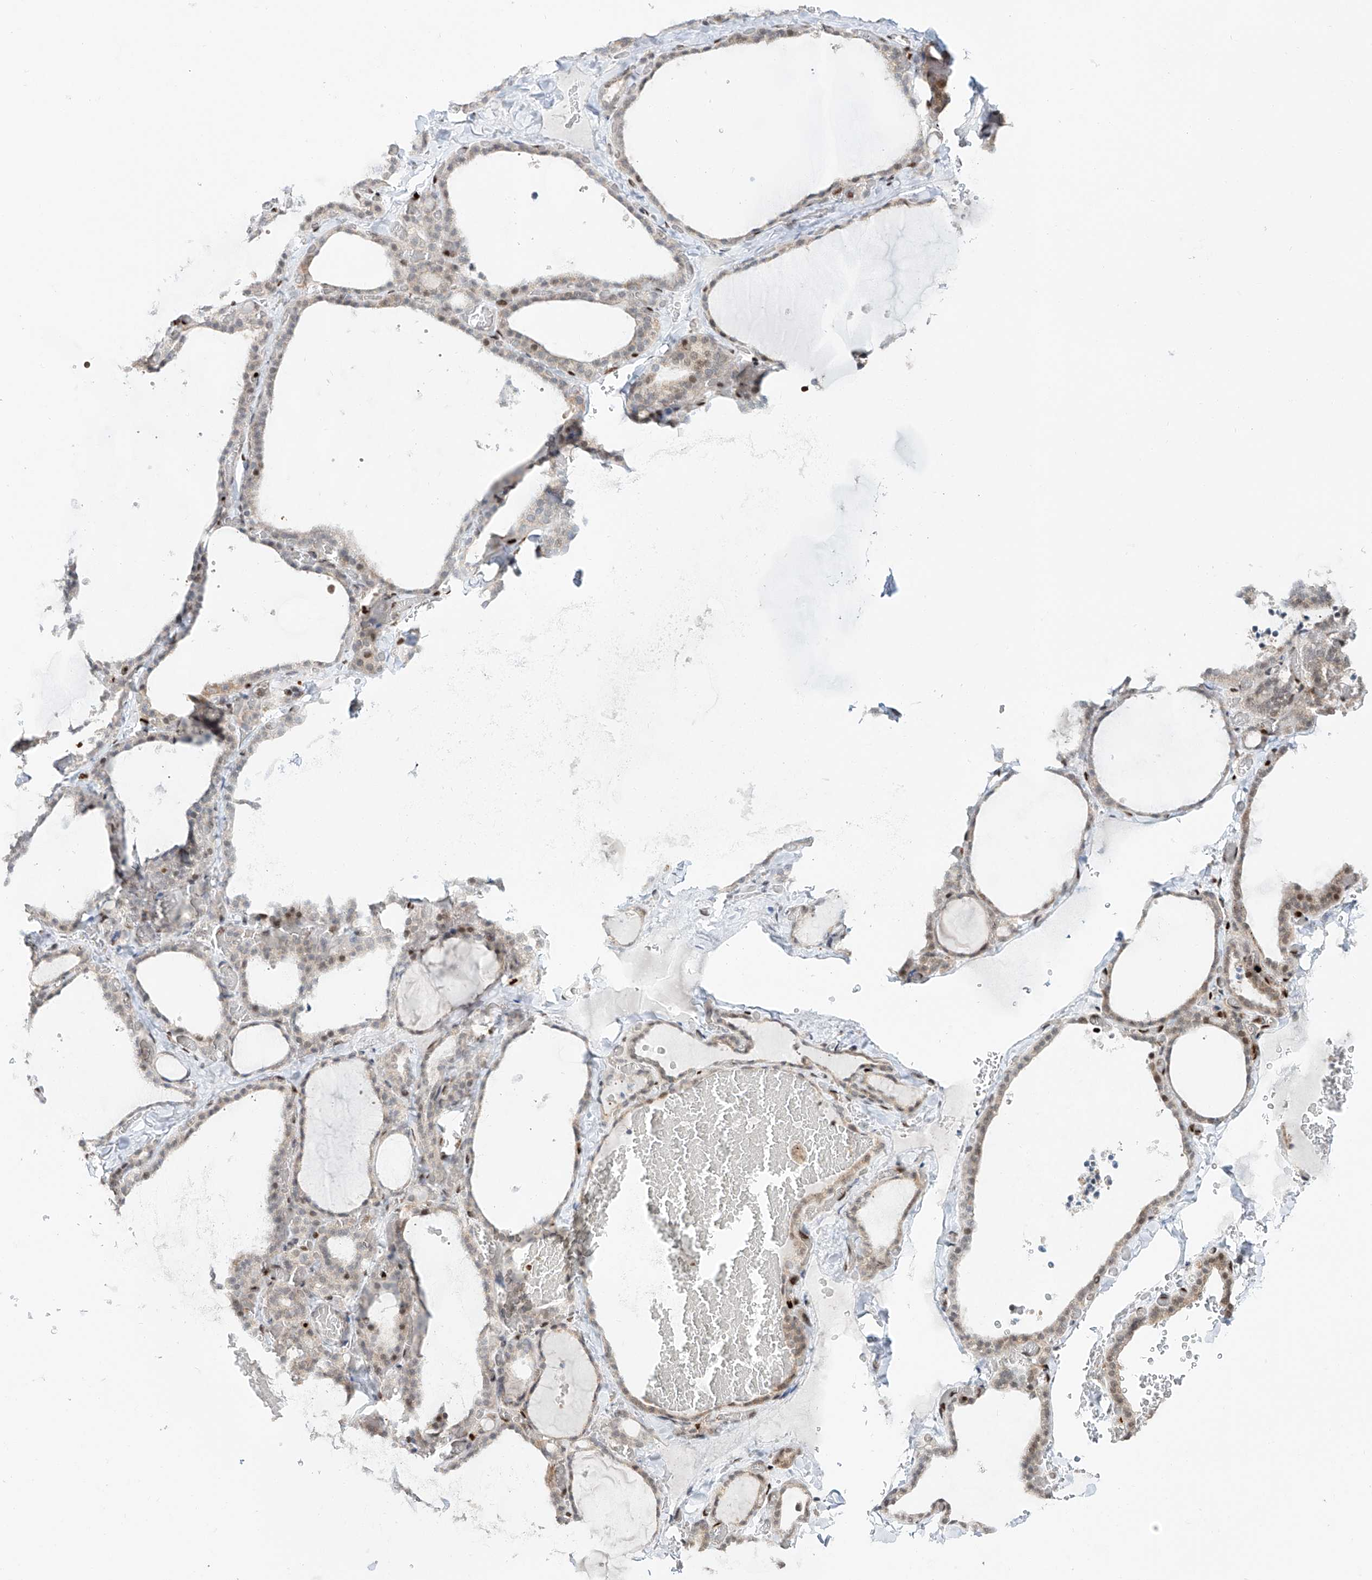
{"staining": {"intensity": "weak", "quantity": "25%-75%", "location": "nuclear"}, "tissue": "thyroid gland", "cell_type": "Glandular cells", "image_type": "normal", "snomed": [{"axis": "morphology", "description": "Normal tissue, NOS"}, {"axis": "topography", "description": "Thyroid gland"}], "caption": "Immunohistochemical staining of normal thyroid gland displays 25%-75% levels of weak nuclear protein staining in approximately 25%-75% of glandular cells. (DAB (3,3'-diaminobenzidine) IHC with brightfield microscopy, high magnification).", "gene": "DZIP1L", "patient": {"sex": "female", "age": 22}}